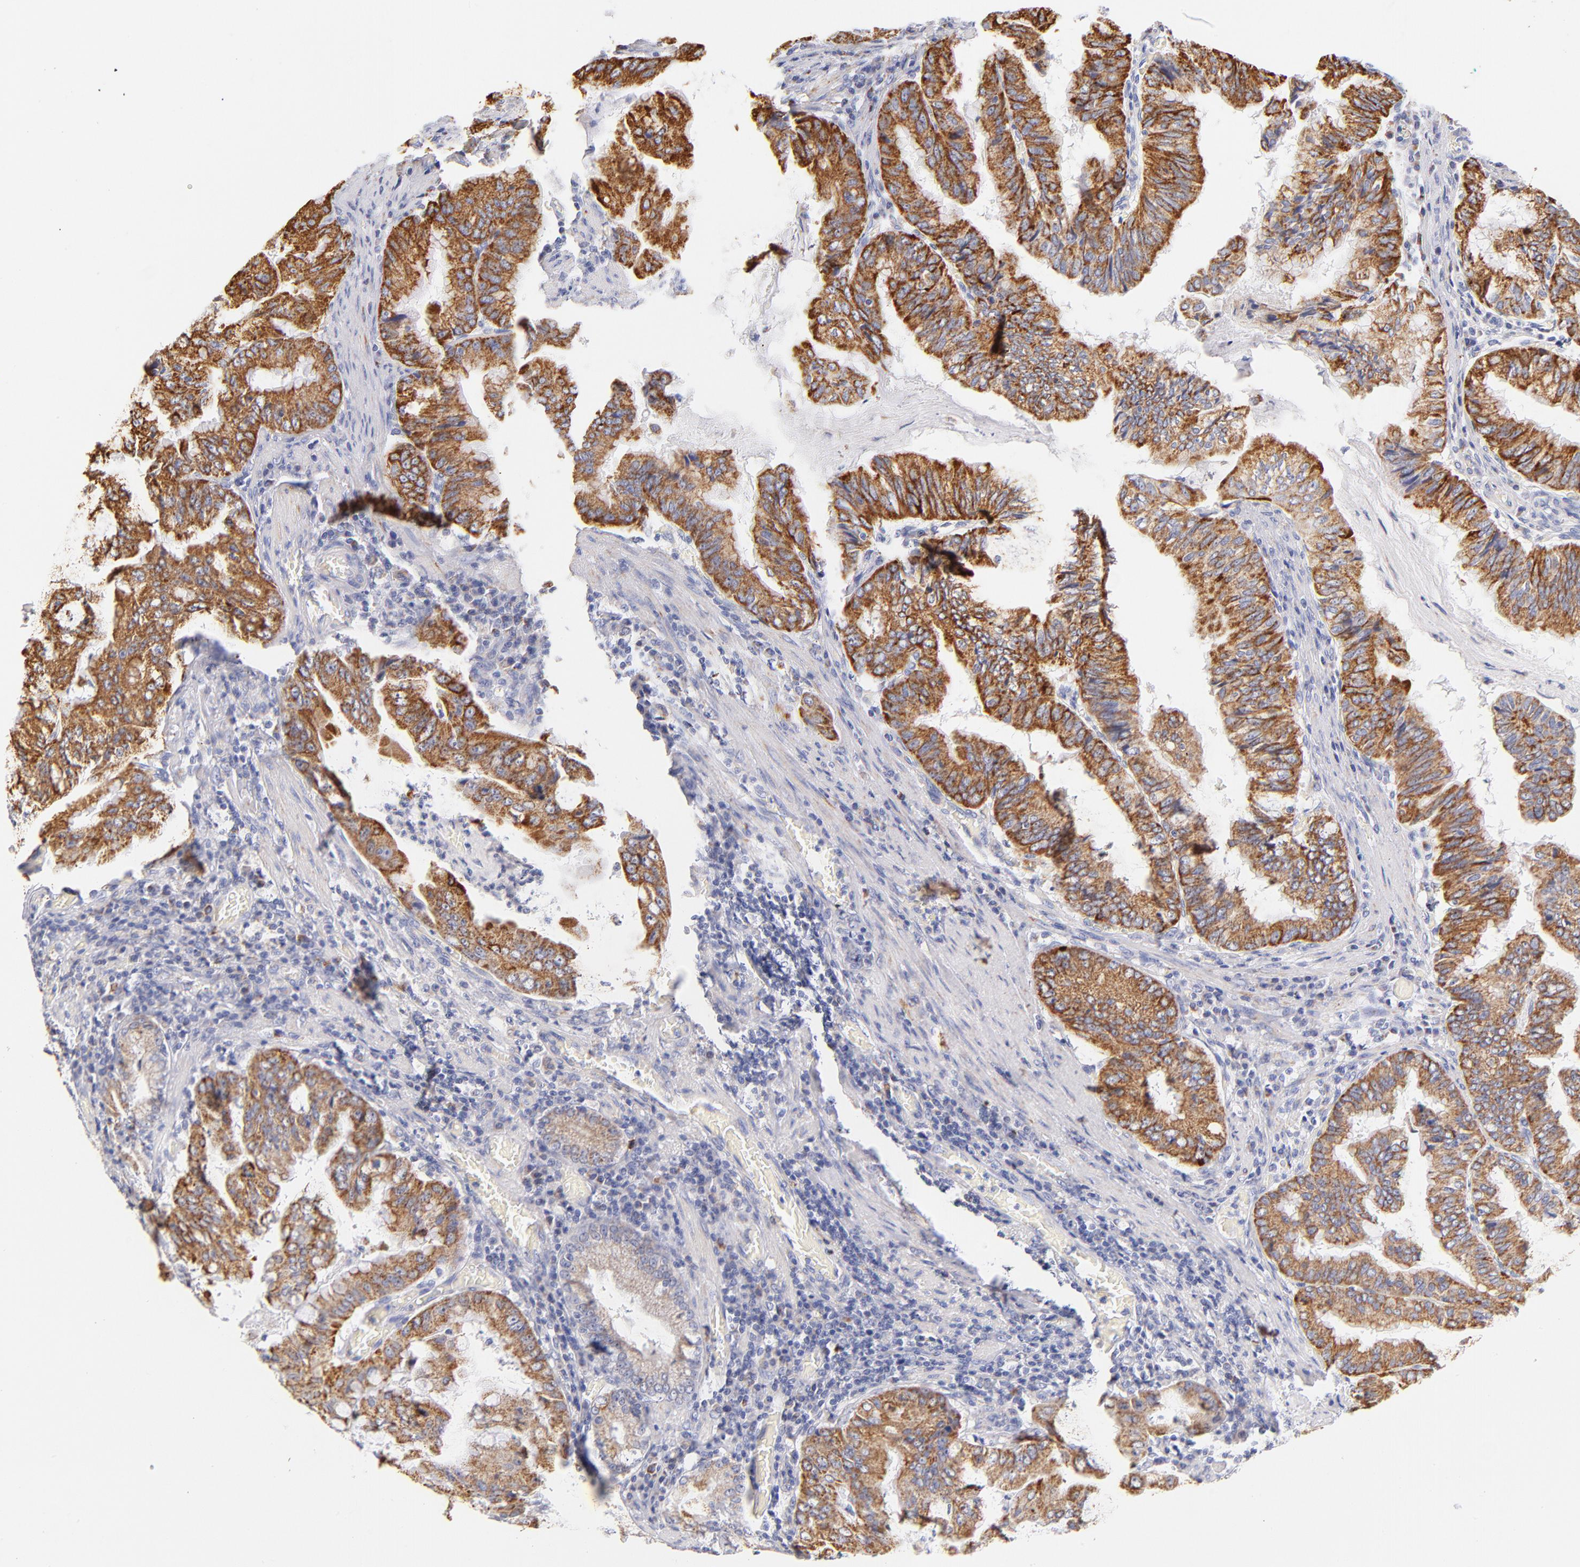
{"staining": {"intensity": "strong", "quantity": ">75%", "location": "cytoplasmic/membranous"}, "tissue": "stomach cancer", "cell_type": "Tumor cells", "image_type": "cancer", "snomed": [{"axis": "morphology", "description": "Adenocarcinoma, NOS"}, {"axis": "topography", "description": "Stomach, upper"}], "caption": "IHC (DAB (3,3'-diaminobenzidine)) staining of stomach cancer (adenocarcinoma) shows strong cytoplasmic/membranous protein expression in about >75% of tumor cells. (DAB (3,3'-diaminobenzidine) IHC with brightfield microscopy, high magnification).", "gene": "AIFM1", "patient": {"sex": "male", "age": 80}}